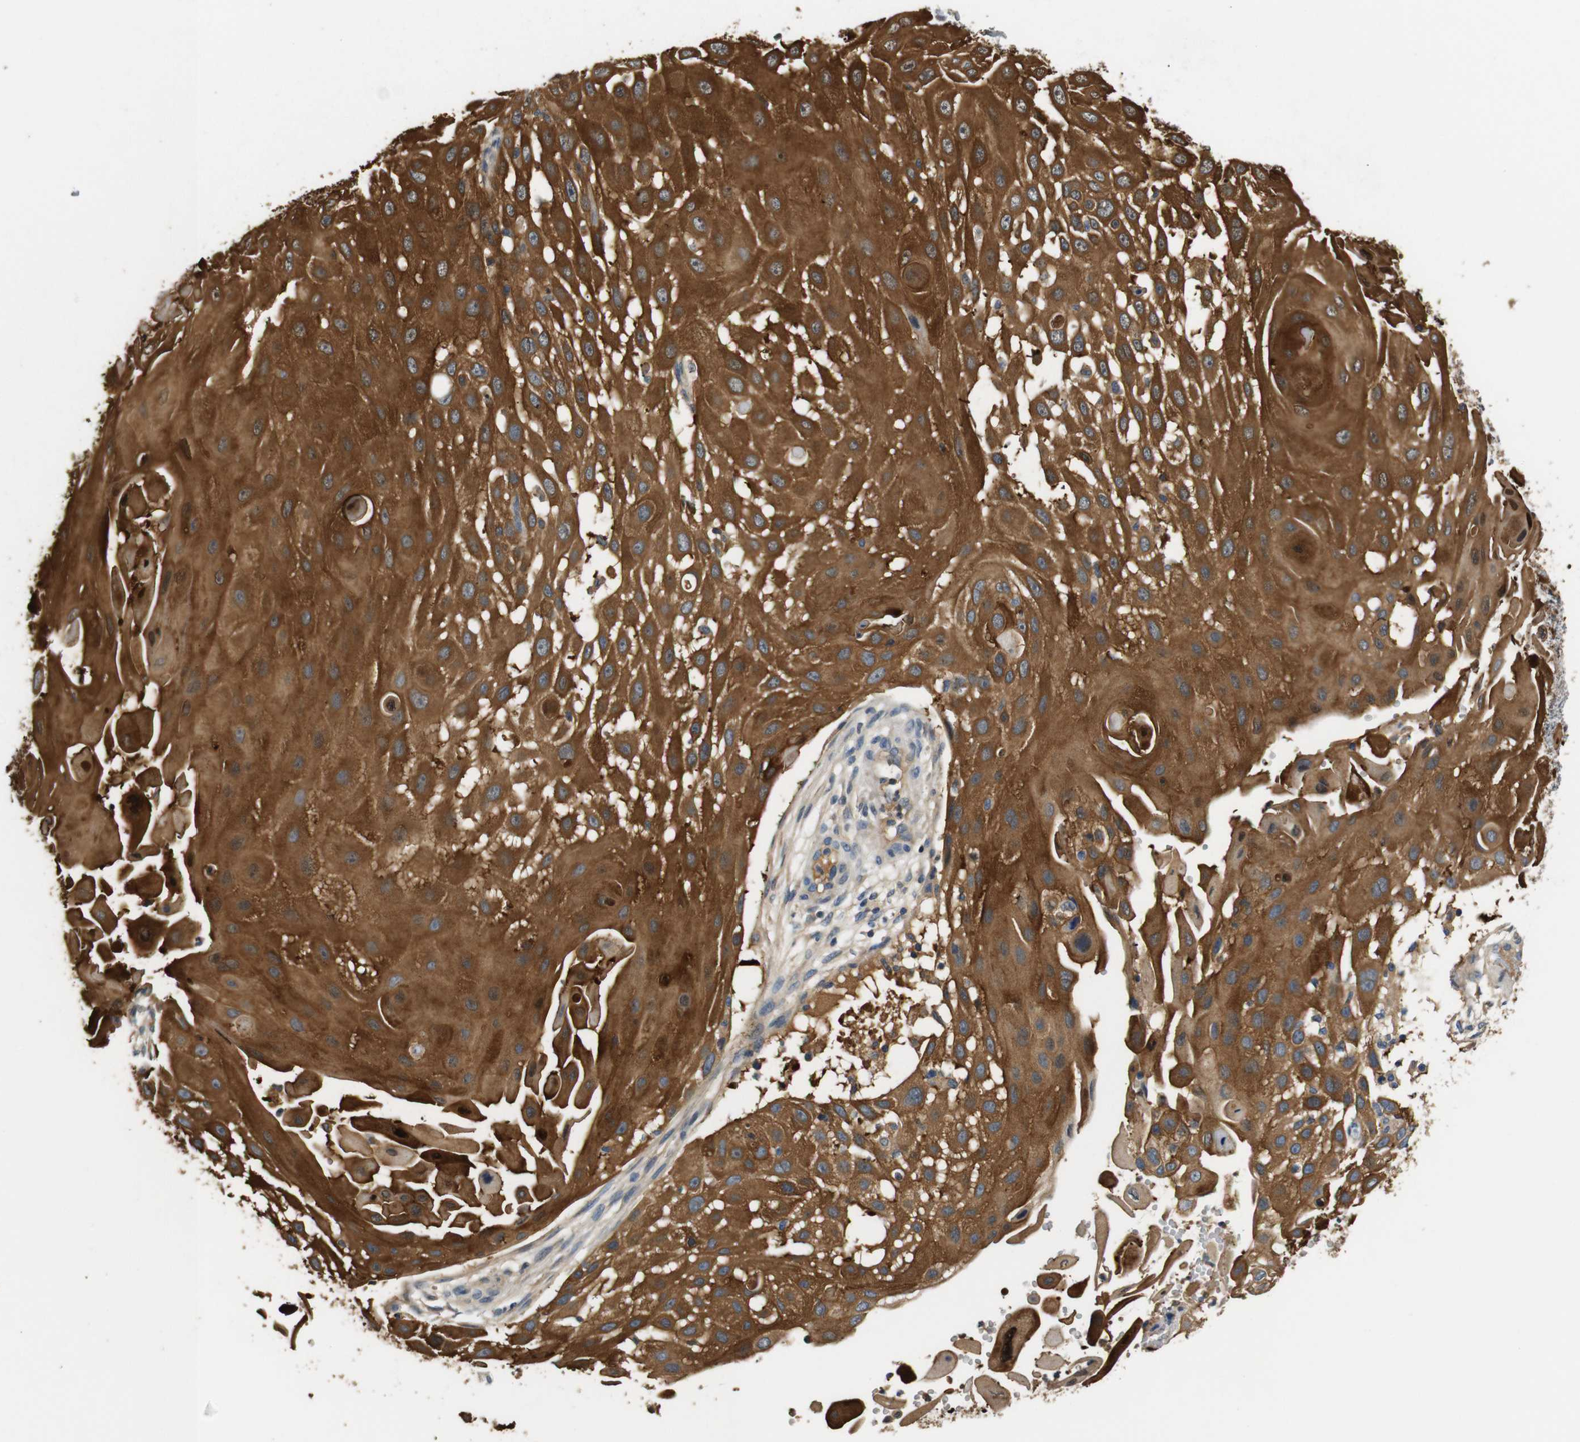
{"staining": {"intensity": "strong", "quantity": ">75%", "location": "cytoplasmic/membranous,nuclear"}, "tissue": "skin cancer", "cell_type": "Tumor cells", "image_type": "cancer", "snomed": [{"axis": "morphology", "description": "Squamous cell carcinoma, NOS"}, {"axis": "topography", "description": "Skin"}], "caption": "Immunohistochemical staining of skin cancer exhibits strong cytoplasmic/membranous and nuclear protein positivity in approximately >75% of tumor cells. Using DAB (brown) and hematoxylin (blue) stains, captured at high magnification using brightfield microscopy.", "gene": "SFN", "patient": {"sex": "female", "age": 44}}